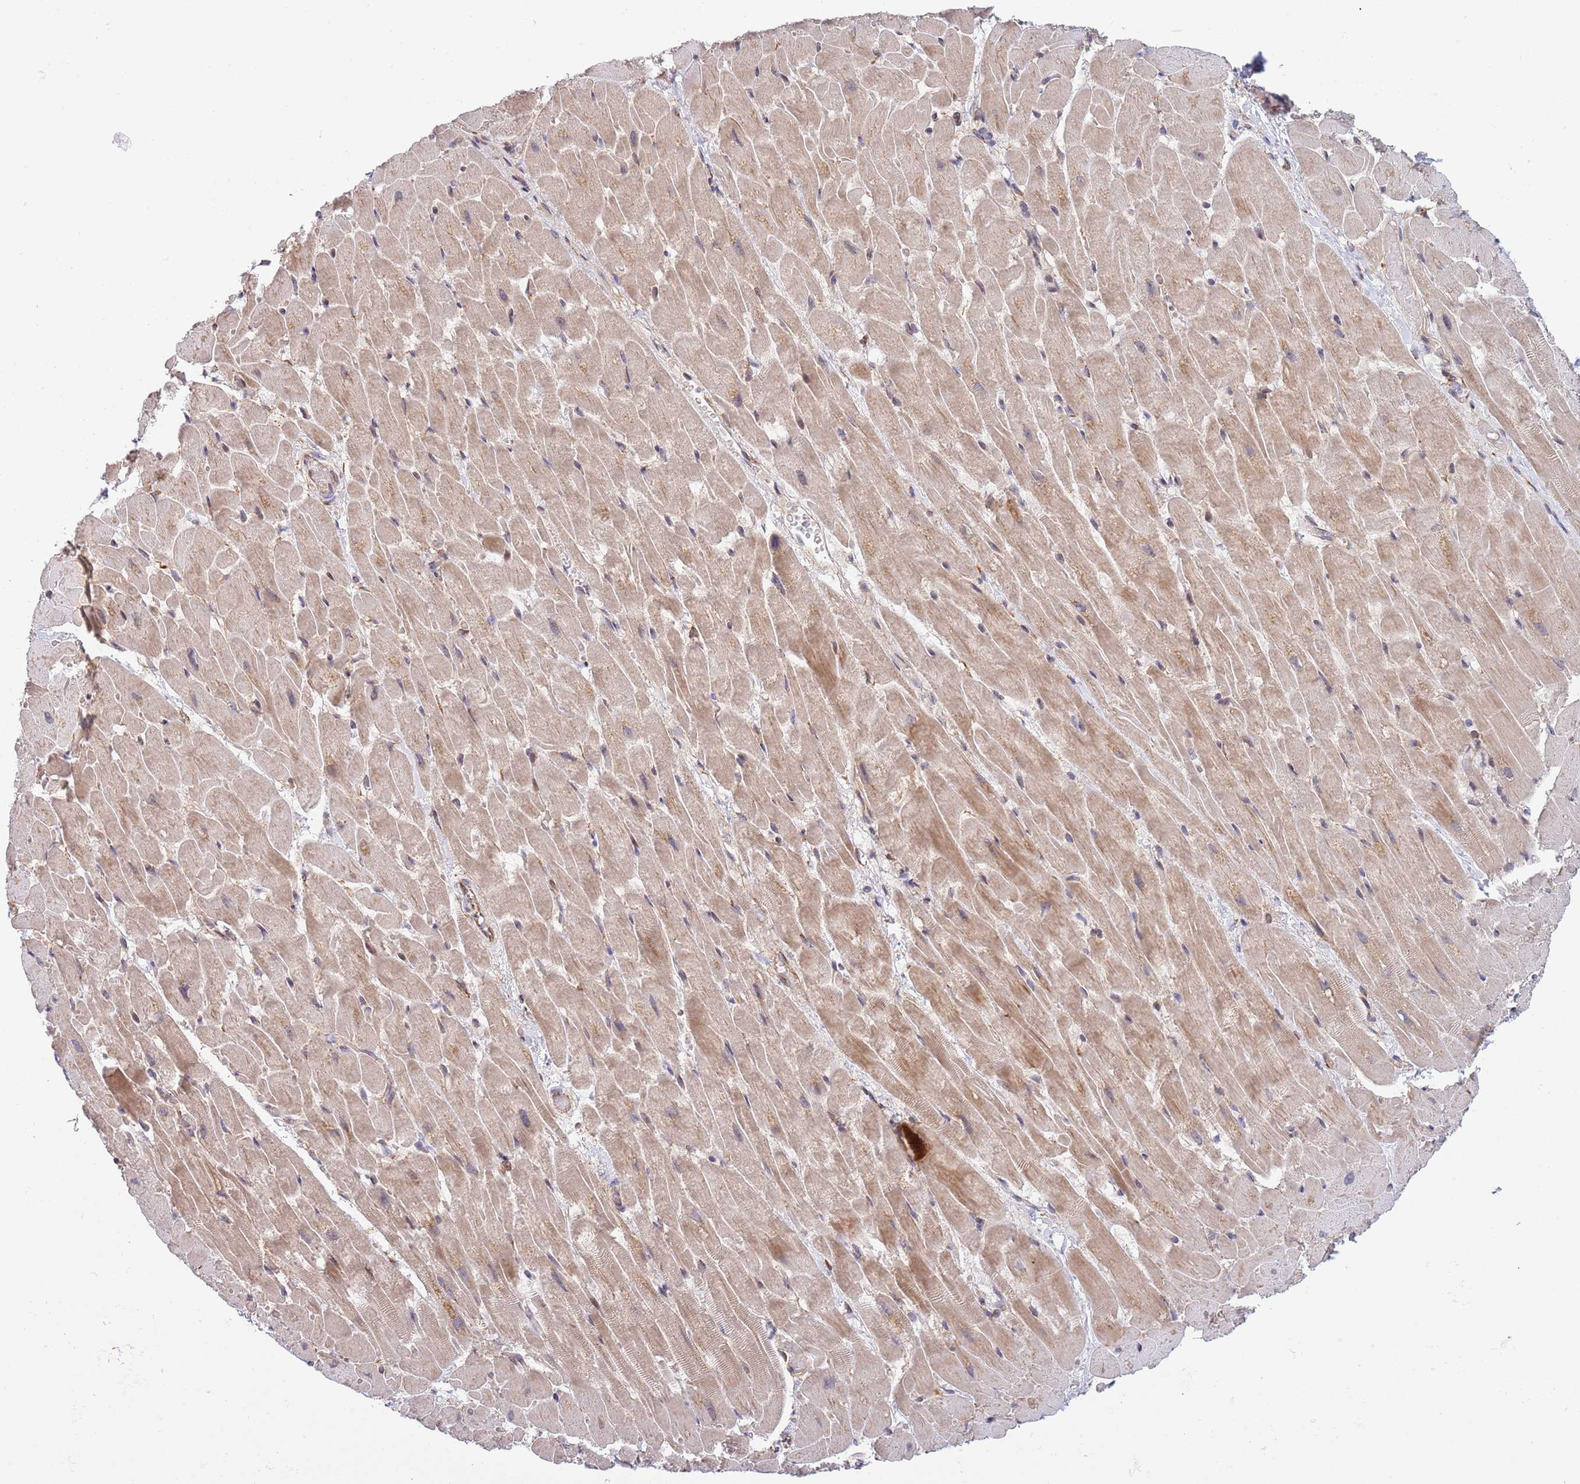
{"staining": {"intensity": "moderate", "quantity": "25%-75%", "location": "cytoplasmic/membranous"}, "tissue": "heart muscle", "cell_type": "Cardiomyocytes", "image_type": "normal", "snomed": [{"axis": "morphology", "description": "Normal tissue, NOS"}, {"axis": "topography", "description": "Heart"}], "caption": "The image exhibits immunohistochemical staining of unremarkable heart muscle. There is moderate cytoplasmic/membranous expression is seen in approximately 25%-75% of cardiomyocytes.", "gene": "TBX10", "patient": {"sex": "male", "age": 37}}